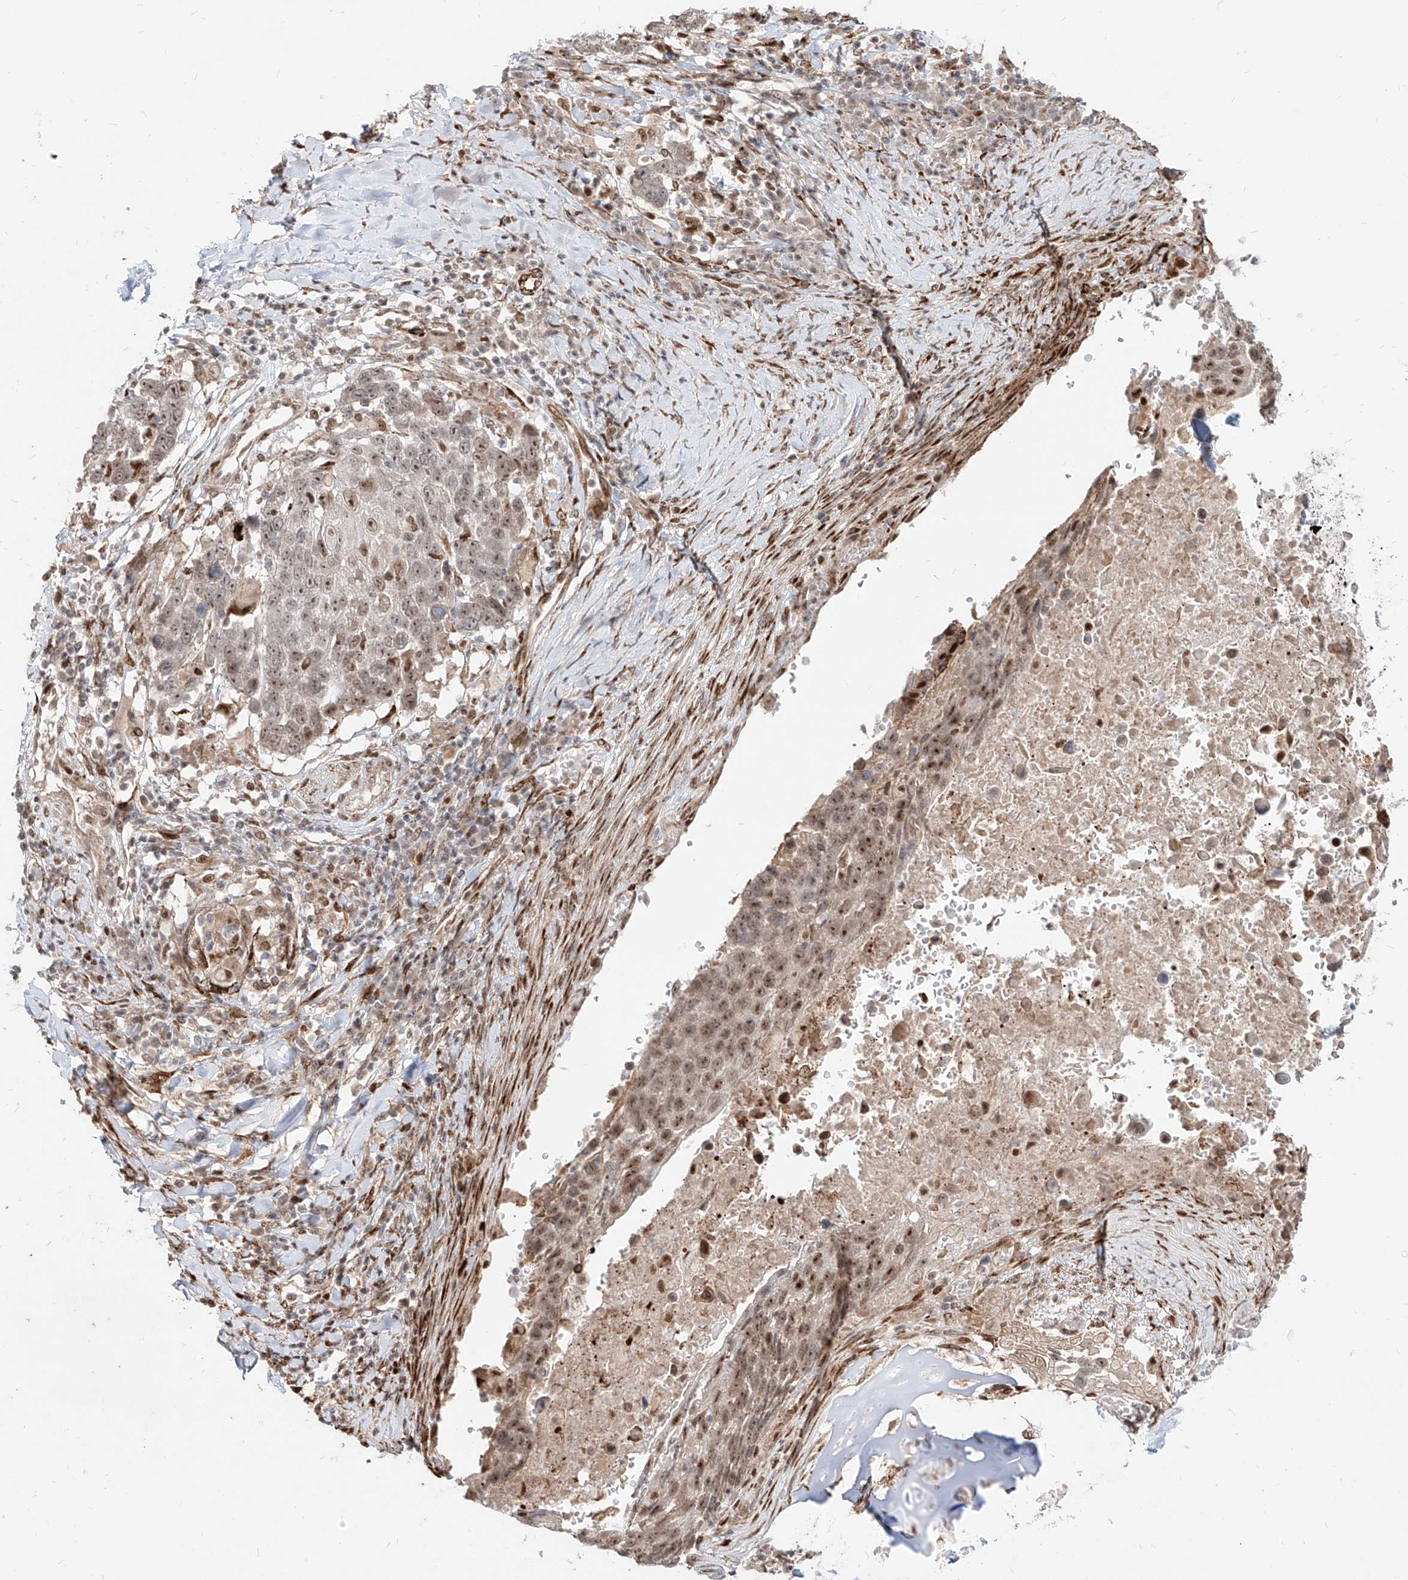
{"staining": {"intensity": "moderate", "quantity": ">75%", "location": "nuclear"}, "tissue": "lung cancer", "cell_type": "Tumor cells", "image_type": "cancer", "snomed": [{"axis": "morphology", "description": "Squamous cell carcinoma, NOS"}, {"axis": "topography", "description": "Lung"}], "caption": "DAB (3,3'-diaminobenzidine) immunohistochemical staining of human lung cancer exhibits moderate nuclear protein positivity in about >75% of tumor cells. Nuclei are stained in blue.", "gene": "ZNF710", "patient": {"sex": "male", "age": 66}}